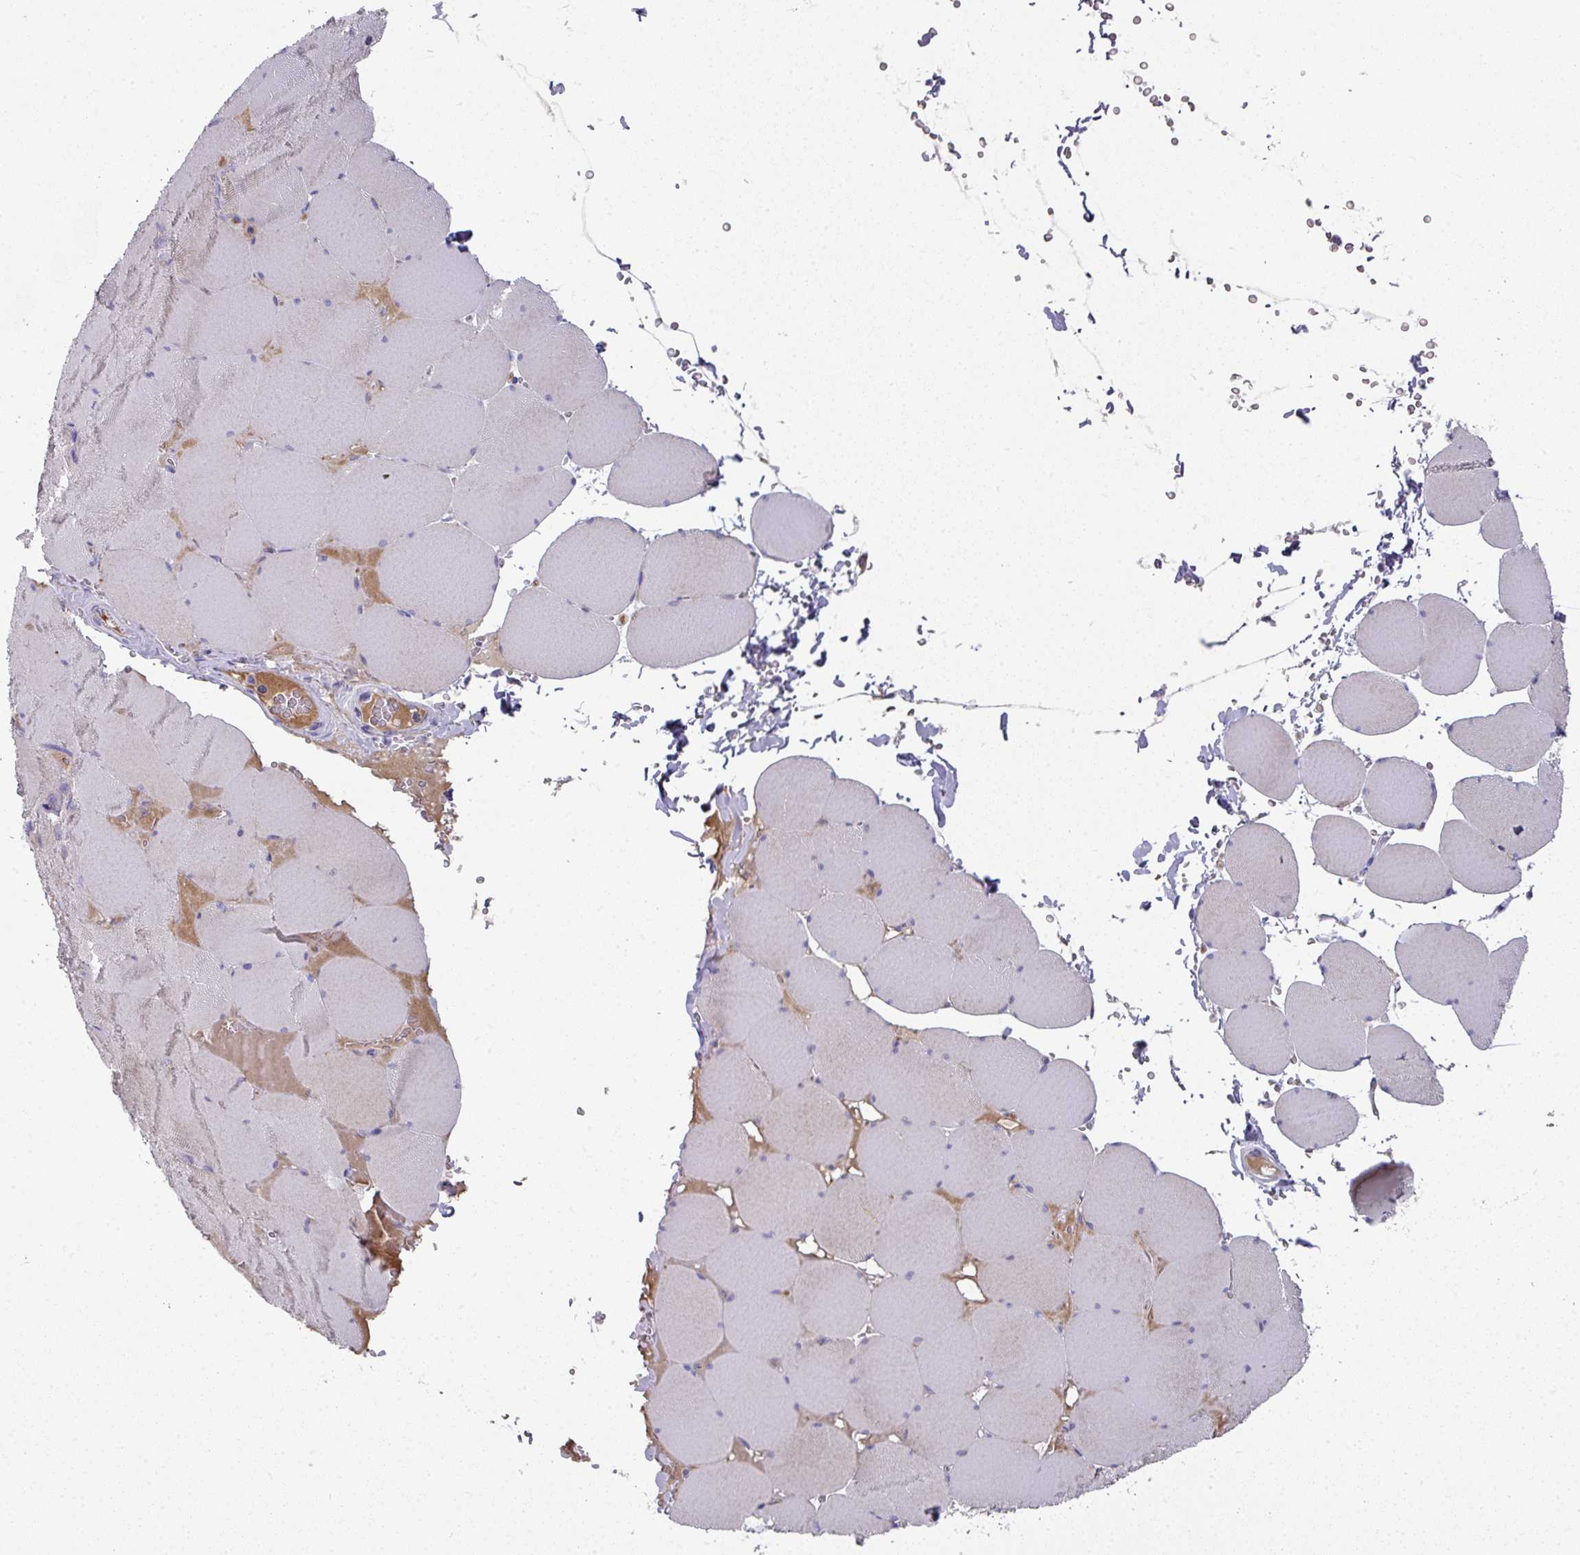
{"staining": {"intensity": "moderate", "quantity": "25%-75%", "location": "cytoplasmic/membranous"}, "tissue": "skeletal muscle", "cell_type": "Myocytes", "image_type": "normal", "snomed": [{"axis": "morphology", "description": "Normal tissue, NOS"}, {"axis": "topography", "description": "Skeletal muscle"}, {"axis": "topography", "description": "Head-Neck"}], "caption": "Skeletal muscle stained with DAB (3,3'-diaminobenzidine) immunohistochemistry shows medium levels of moderate cytoplasmic/membranous expression in approximately 25%-75% of myocytes.", "gene": "IL4R", "patient": {"sex": "male", "age": 66}}